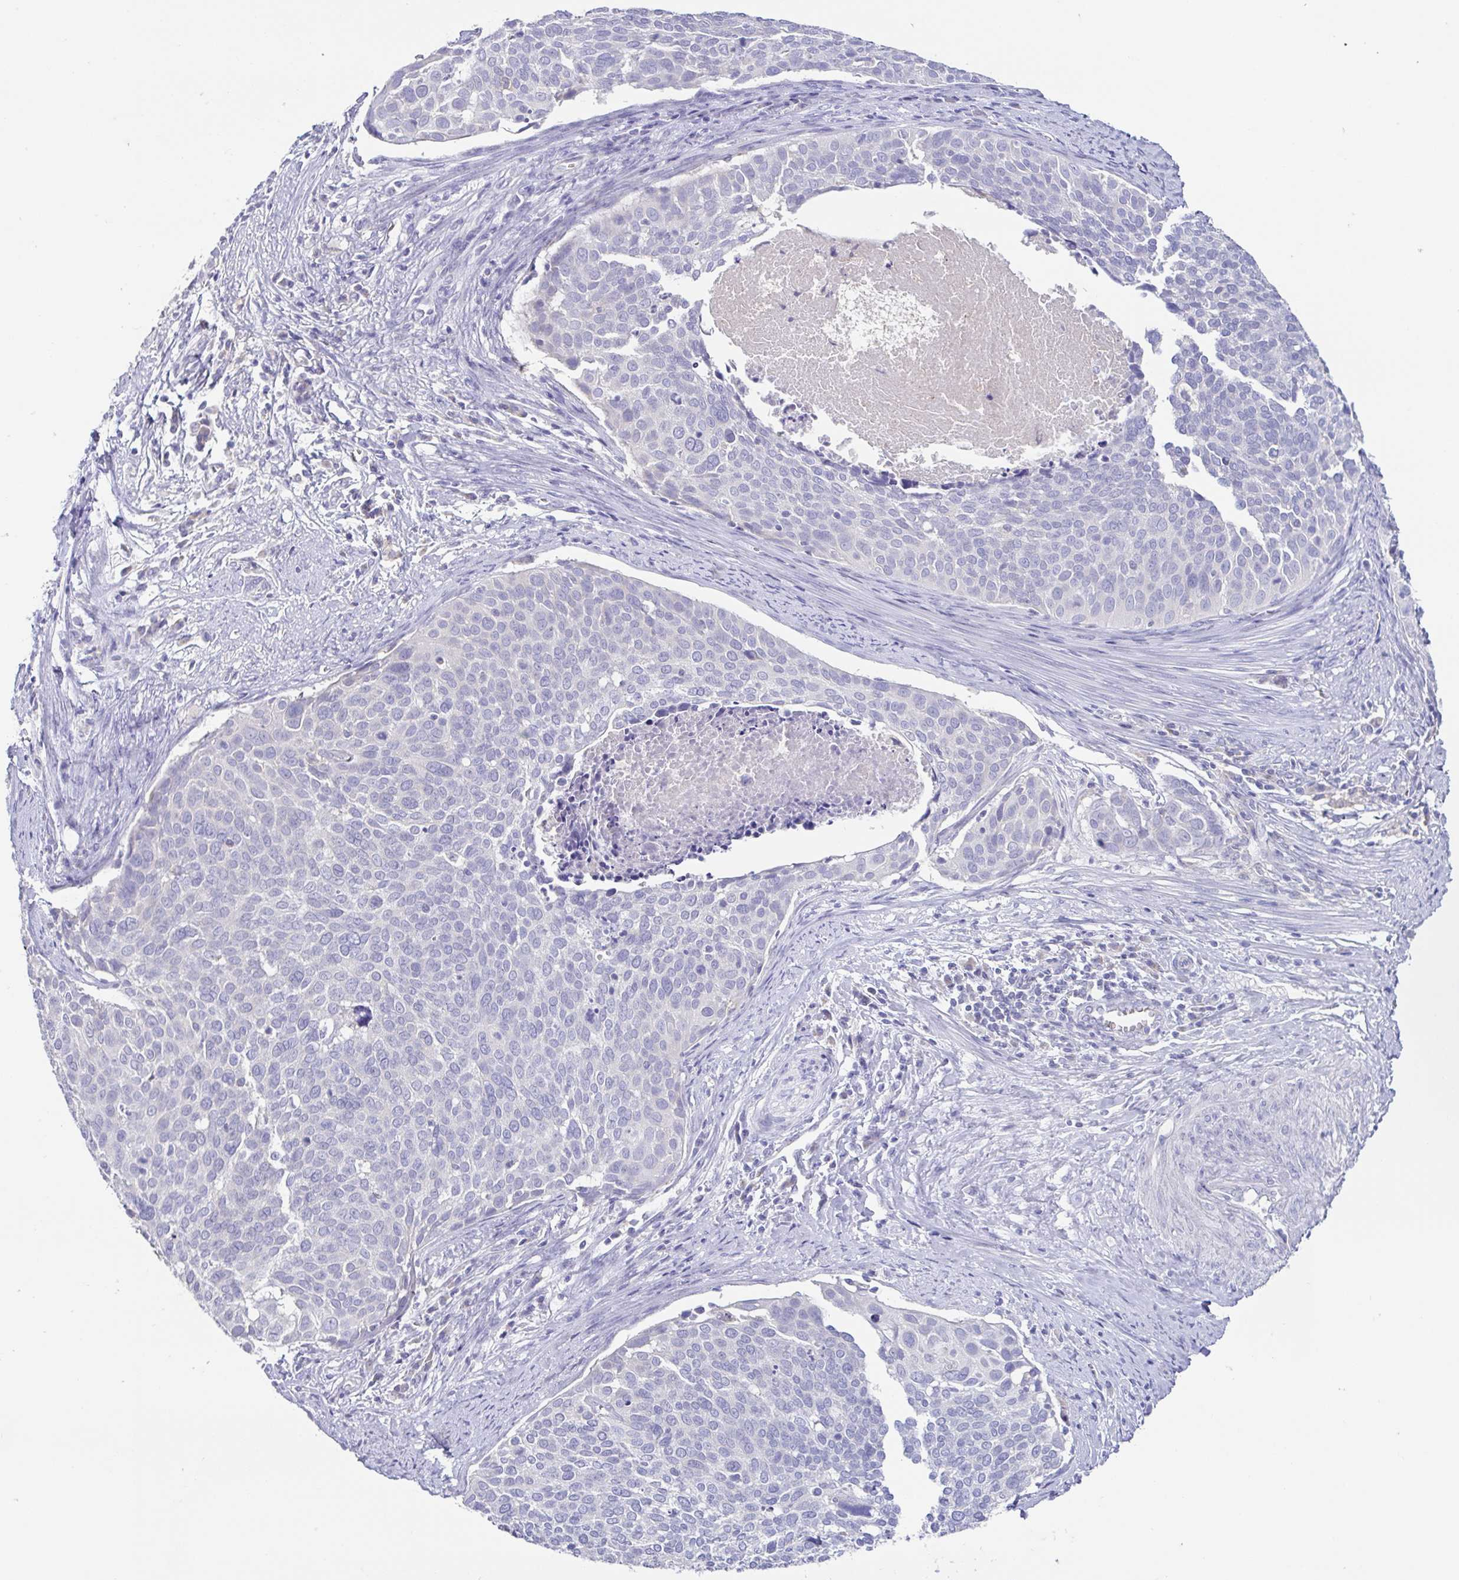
{"staining": {"intensity": "negative", "quantity": "none", "location": "none"}, "tissue": "cervical cancer", "cell_type": "Tumor cells", "image_type": "cancer", "snomed": [{"axis": "morphology", "description": "Squamous cell carcinoma, NOS"}, {"axis": "topography", "description": "Cervix"}], "caption": "Squamous cell carcinoma (cervical) was stained to show a protein in brown. There is no significant expression in tumor cells.", "gene": "RDH11", "patient": {"sex": "female", "age": 39}}